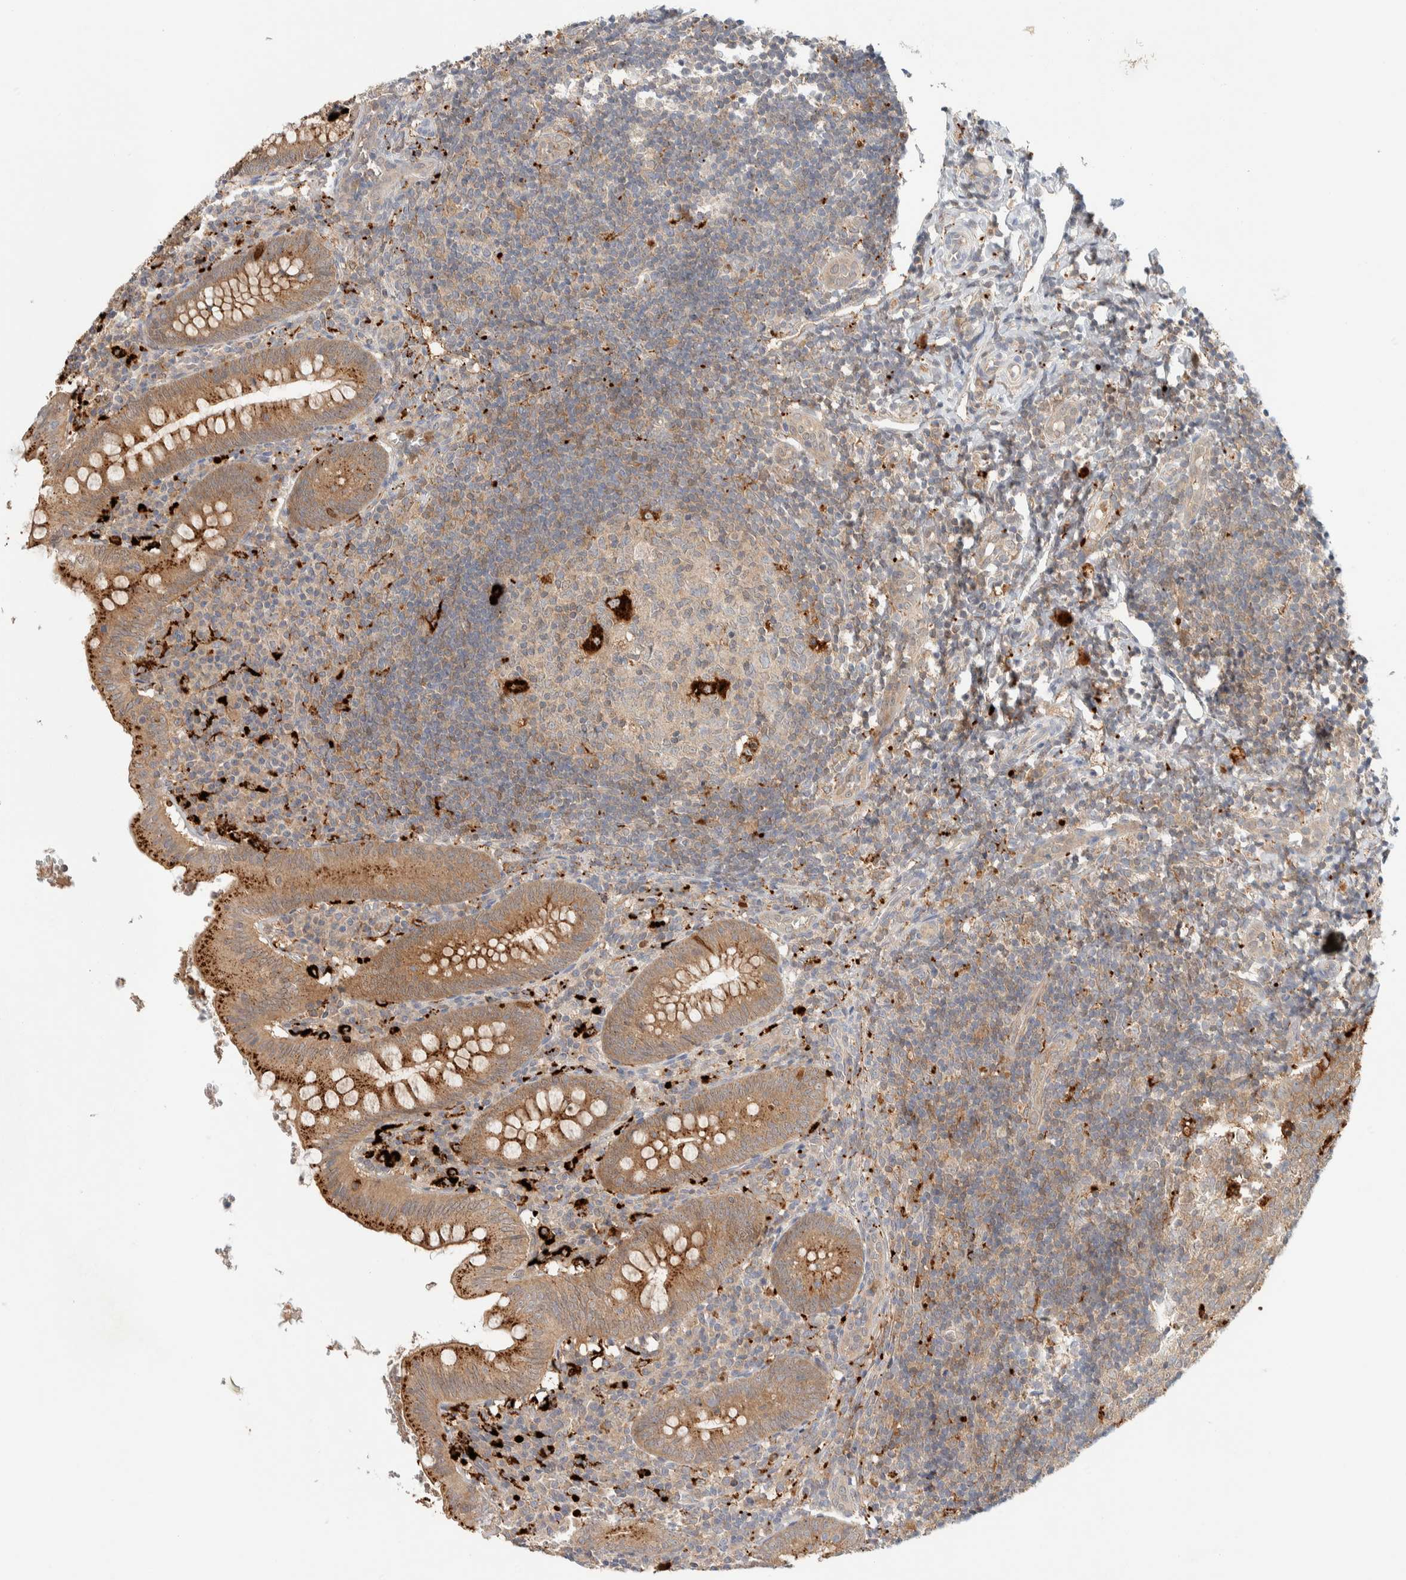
{"staining": {"intensity": "moderate", "quantity": ">75%", "location": "cytoplasmic/membranous"}, "tissue": "appendix", "cell_type": "Glandular cells", "image_type": "normal", "snomed": [{"axis": "morphology", "description": "Normal tissue, NOS"}, {"axis": "topography", "description": "Appendix"}], "caption": "A medium amount of moderate cytoplasmic/membranous staining is identified in approximately >75% of glandular cells in benign appendix.", "gene": "GCLM", "patient": {"sex": "male", "age": 8}}